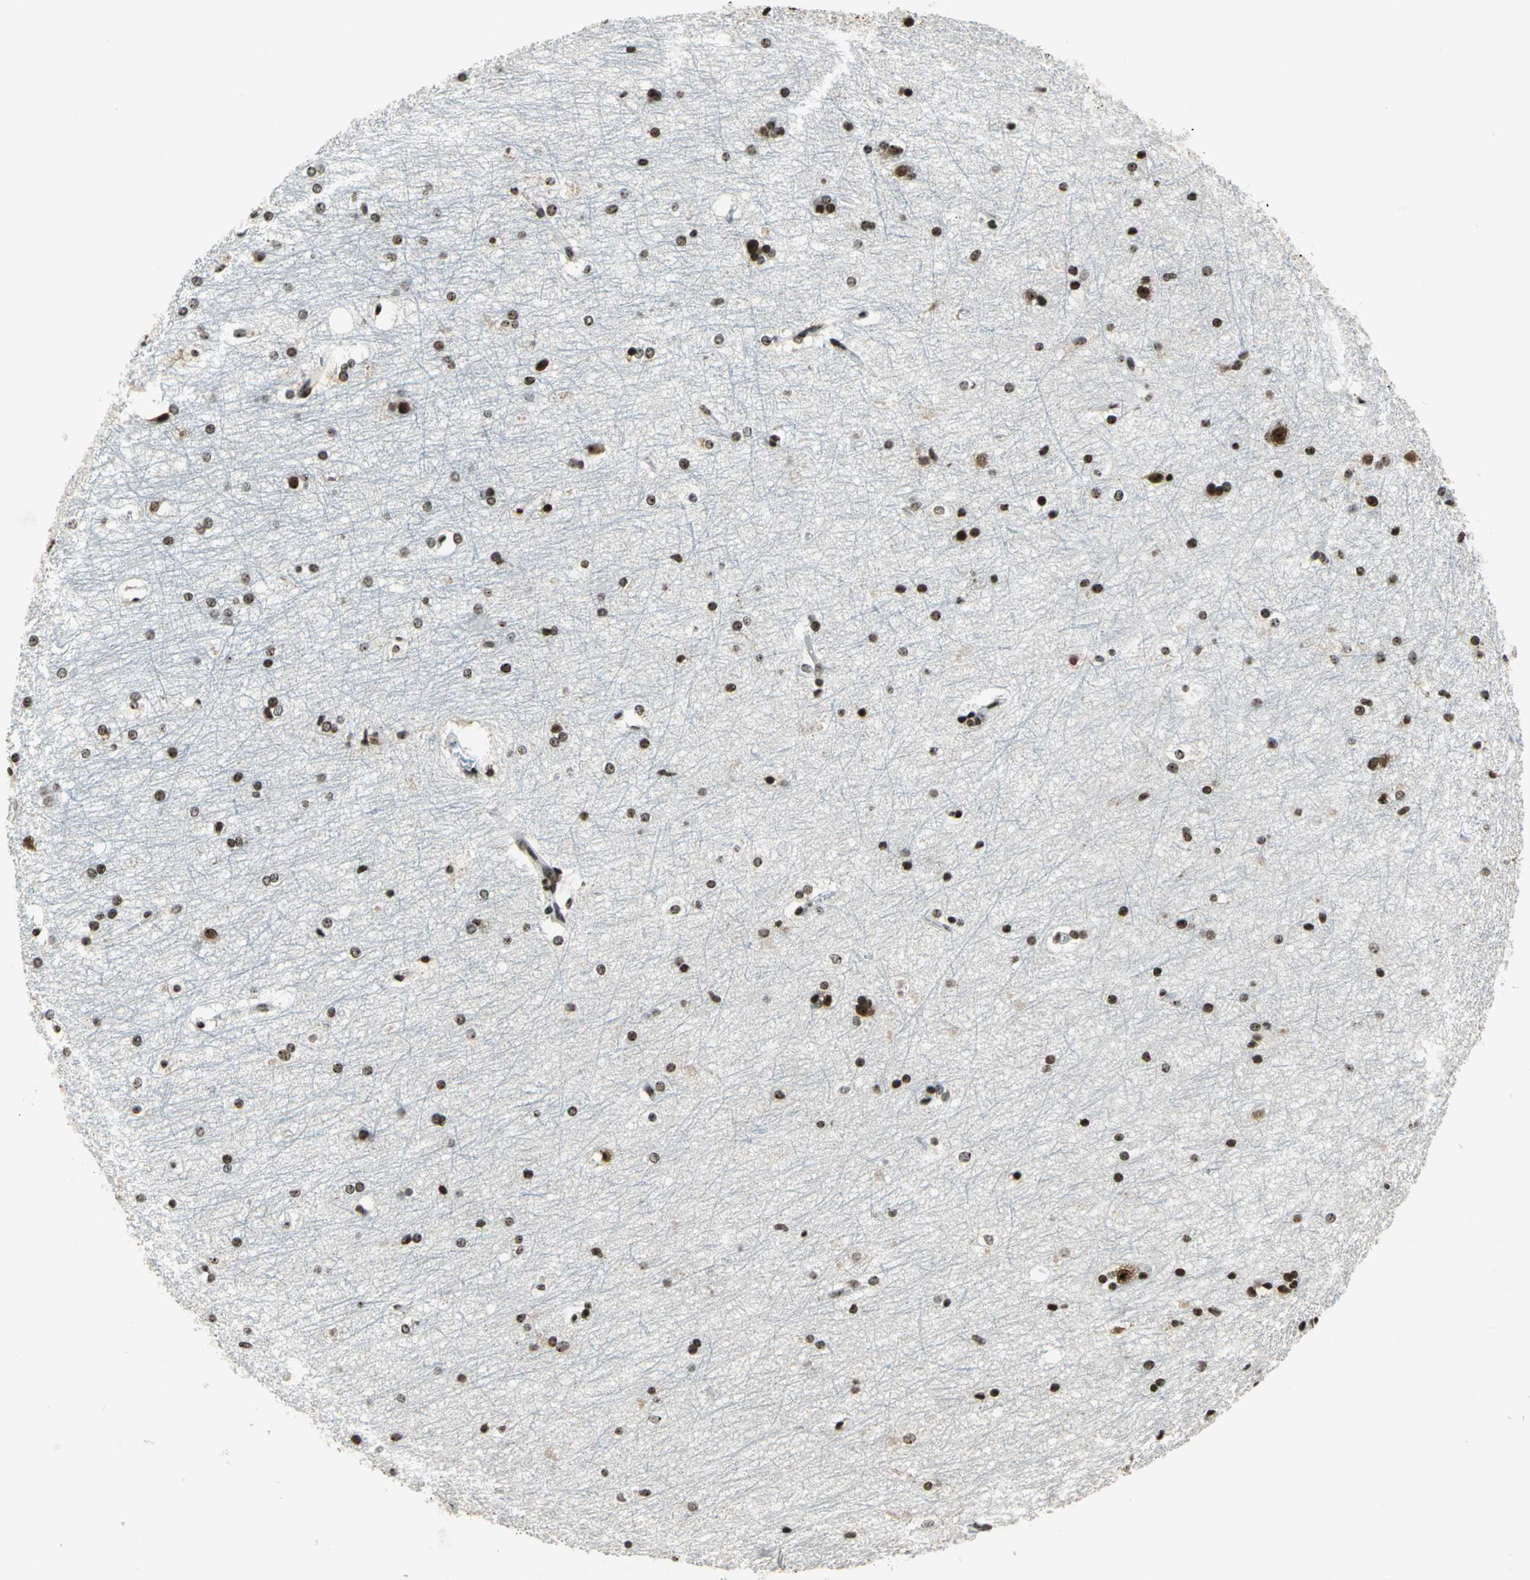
{"staining": {"intensity": "strong", "quantity": ">75%", "location": "nuclear"}, "tissue": "hippocampus", "cell_type": "Glial cells", "image_type": "normal", "snomed": [{"axis": "morphology", "description": "Normal tissue, NOS"}, {"axis": "topography", "description": "Hippocampus"}], "caption": "Immunohistochemical staining of normal human hippocampus displays high levels of strong nuclear staining in about >75% of glial cells.", "gene": "UBTF", "patient": {"sex": "female", "age": 19}}